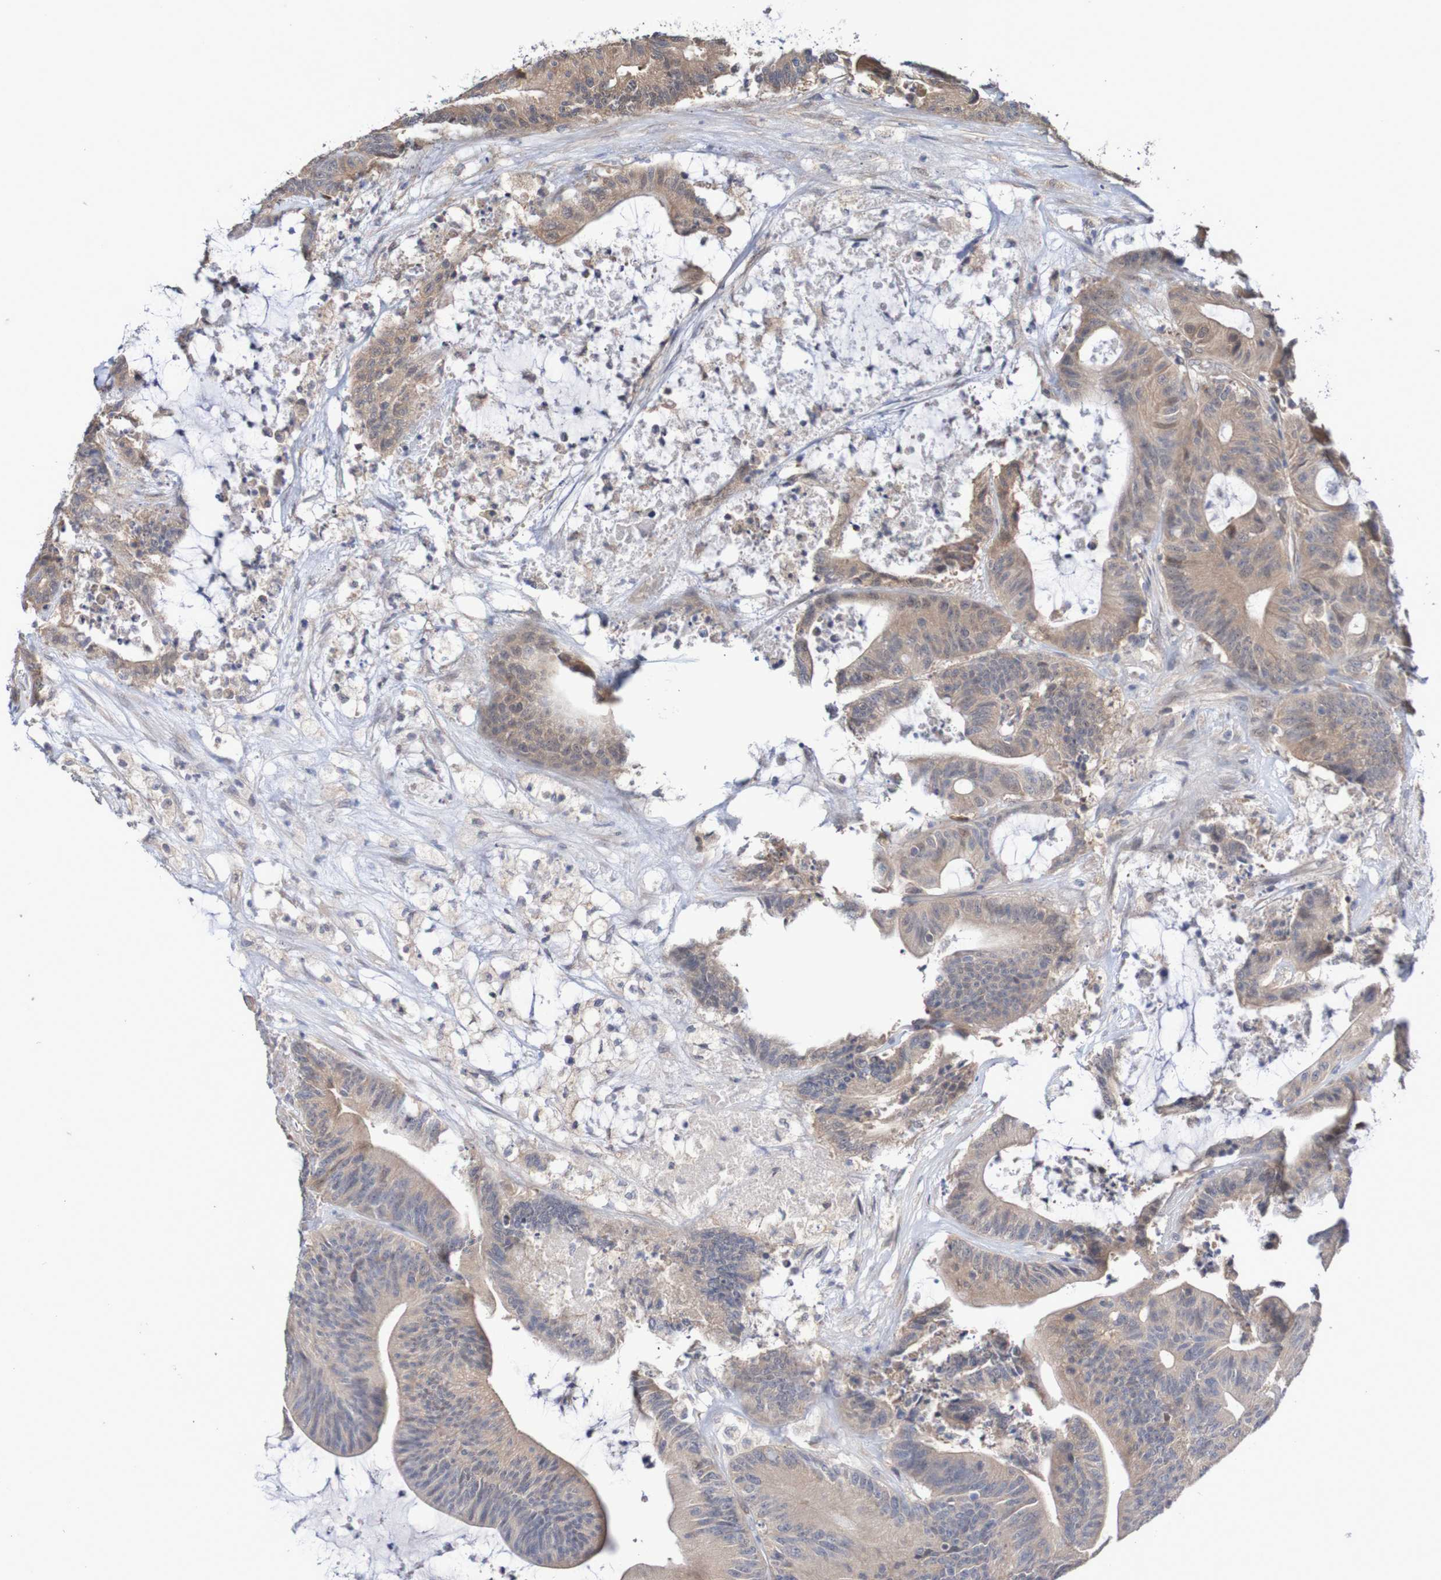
{"staining": {"intensity": "weak", "quantity": ">75%", "location": "cytoplasmic/membranous"}, "tissue": "colorectal cancer", "cell_type": "Tumor cells", "image_type": "cancer", "snomed": [{"axis": "morphology", "description": "Adenocarcinoma, NOS"}, {"axis": "topography", "description": "Colon"}], "caption": "Immunohistochemical staining of human colorectal cancer exhibits low levels of weak cytoplasmic/membranous protein positivity in approximately >75% of tumor cells.", "gene": "PHPT1", "patient": {"sex": "female", "age": 84}}